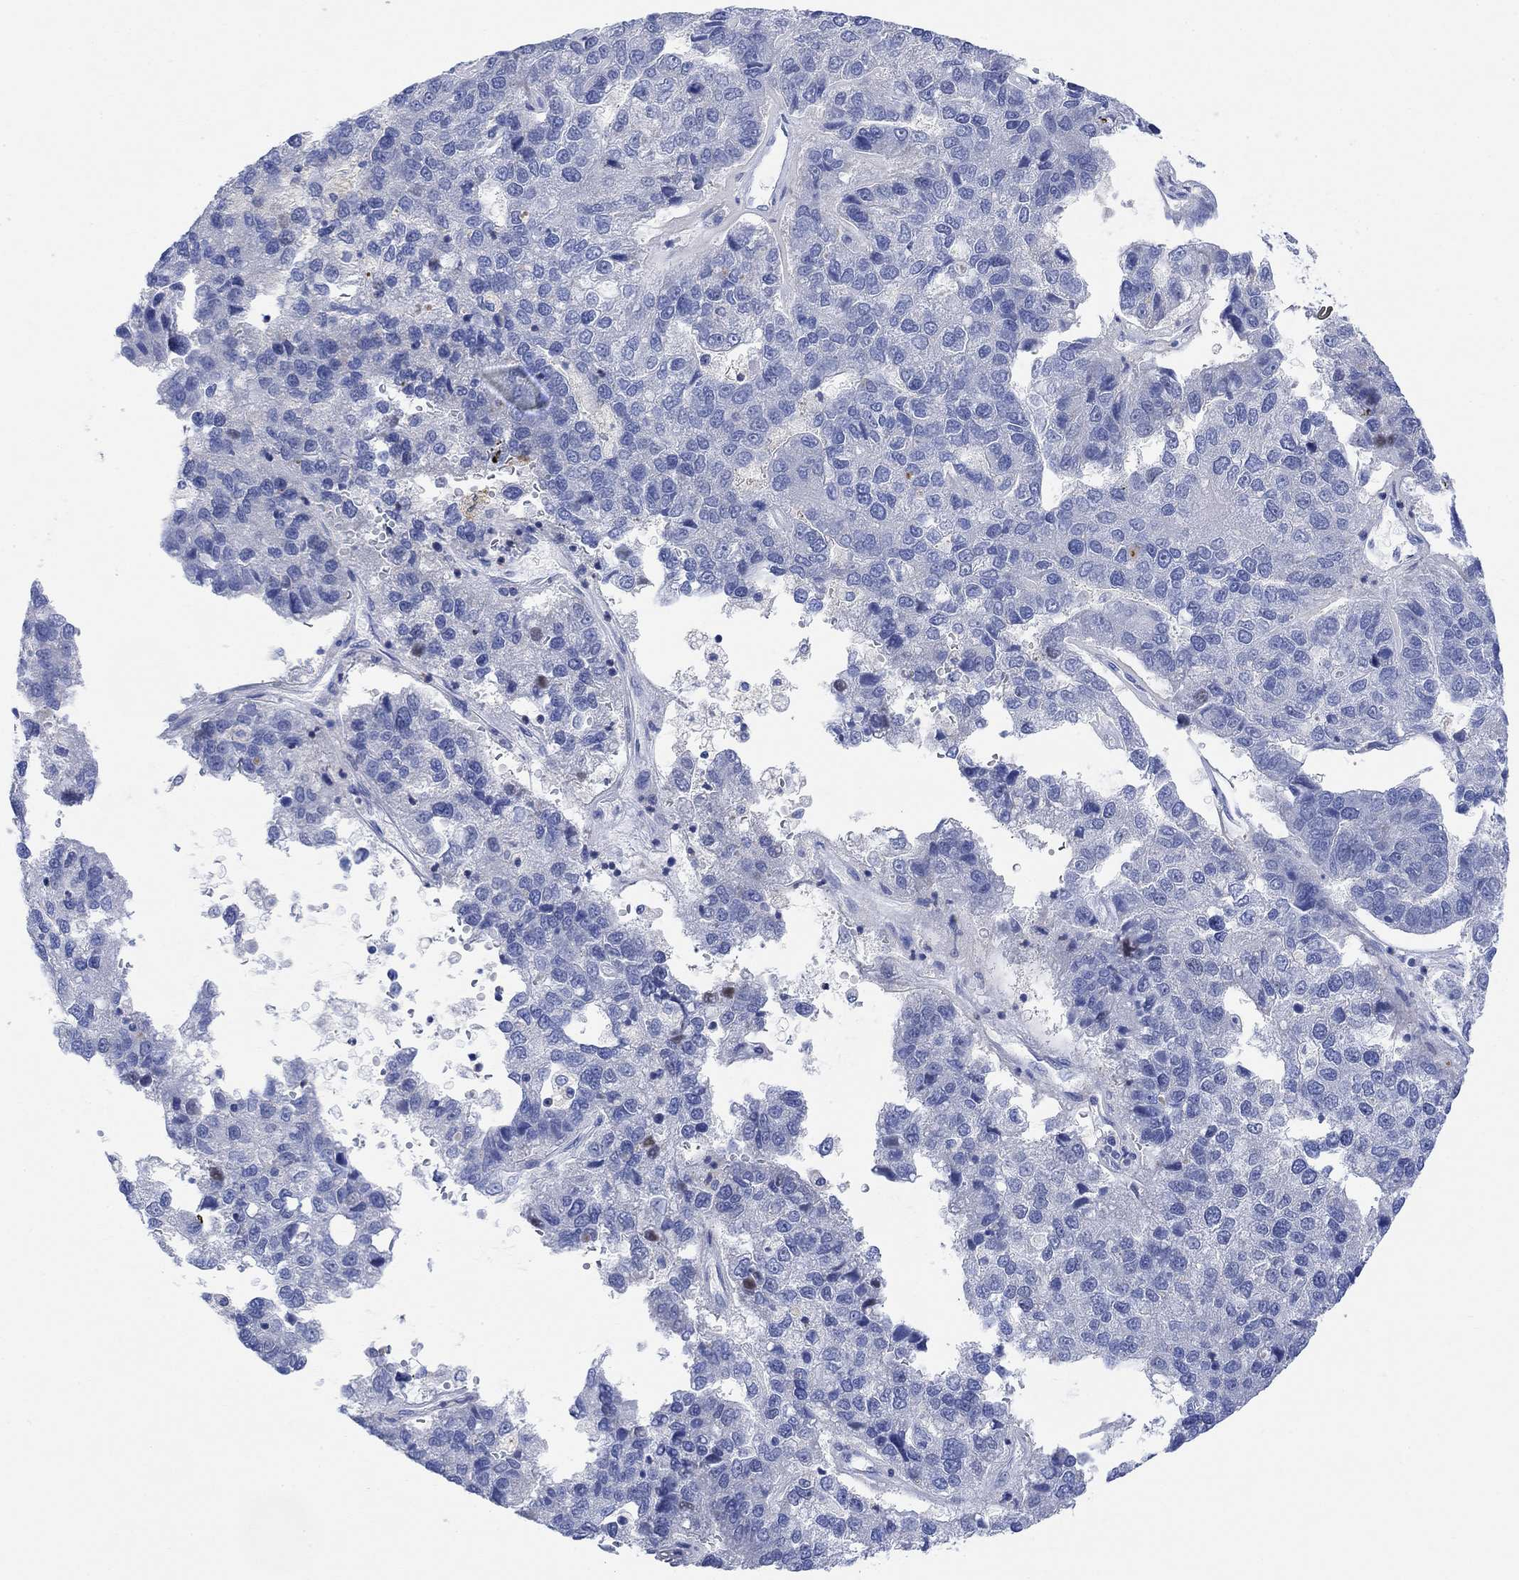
{"staining": {"intensity": "negative", "quantity": "none", "location": "none"}, "tissue": "pancreatic cancer", "cell_type": "Tumor cells", "image_type": "cancer", "snomed": [{"axis": "morphology", "description": "Adenocarcinoma, NOS"}, {"axis": "topography", "description": "Pancreas"}], "caption": "Tumor cells are negative for brown protein staining in pancreatic cancer.", "gene": "ARSK", "patient": {"sex": "female", "age": 61}}